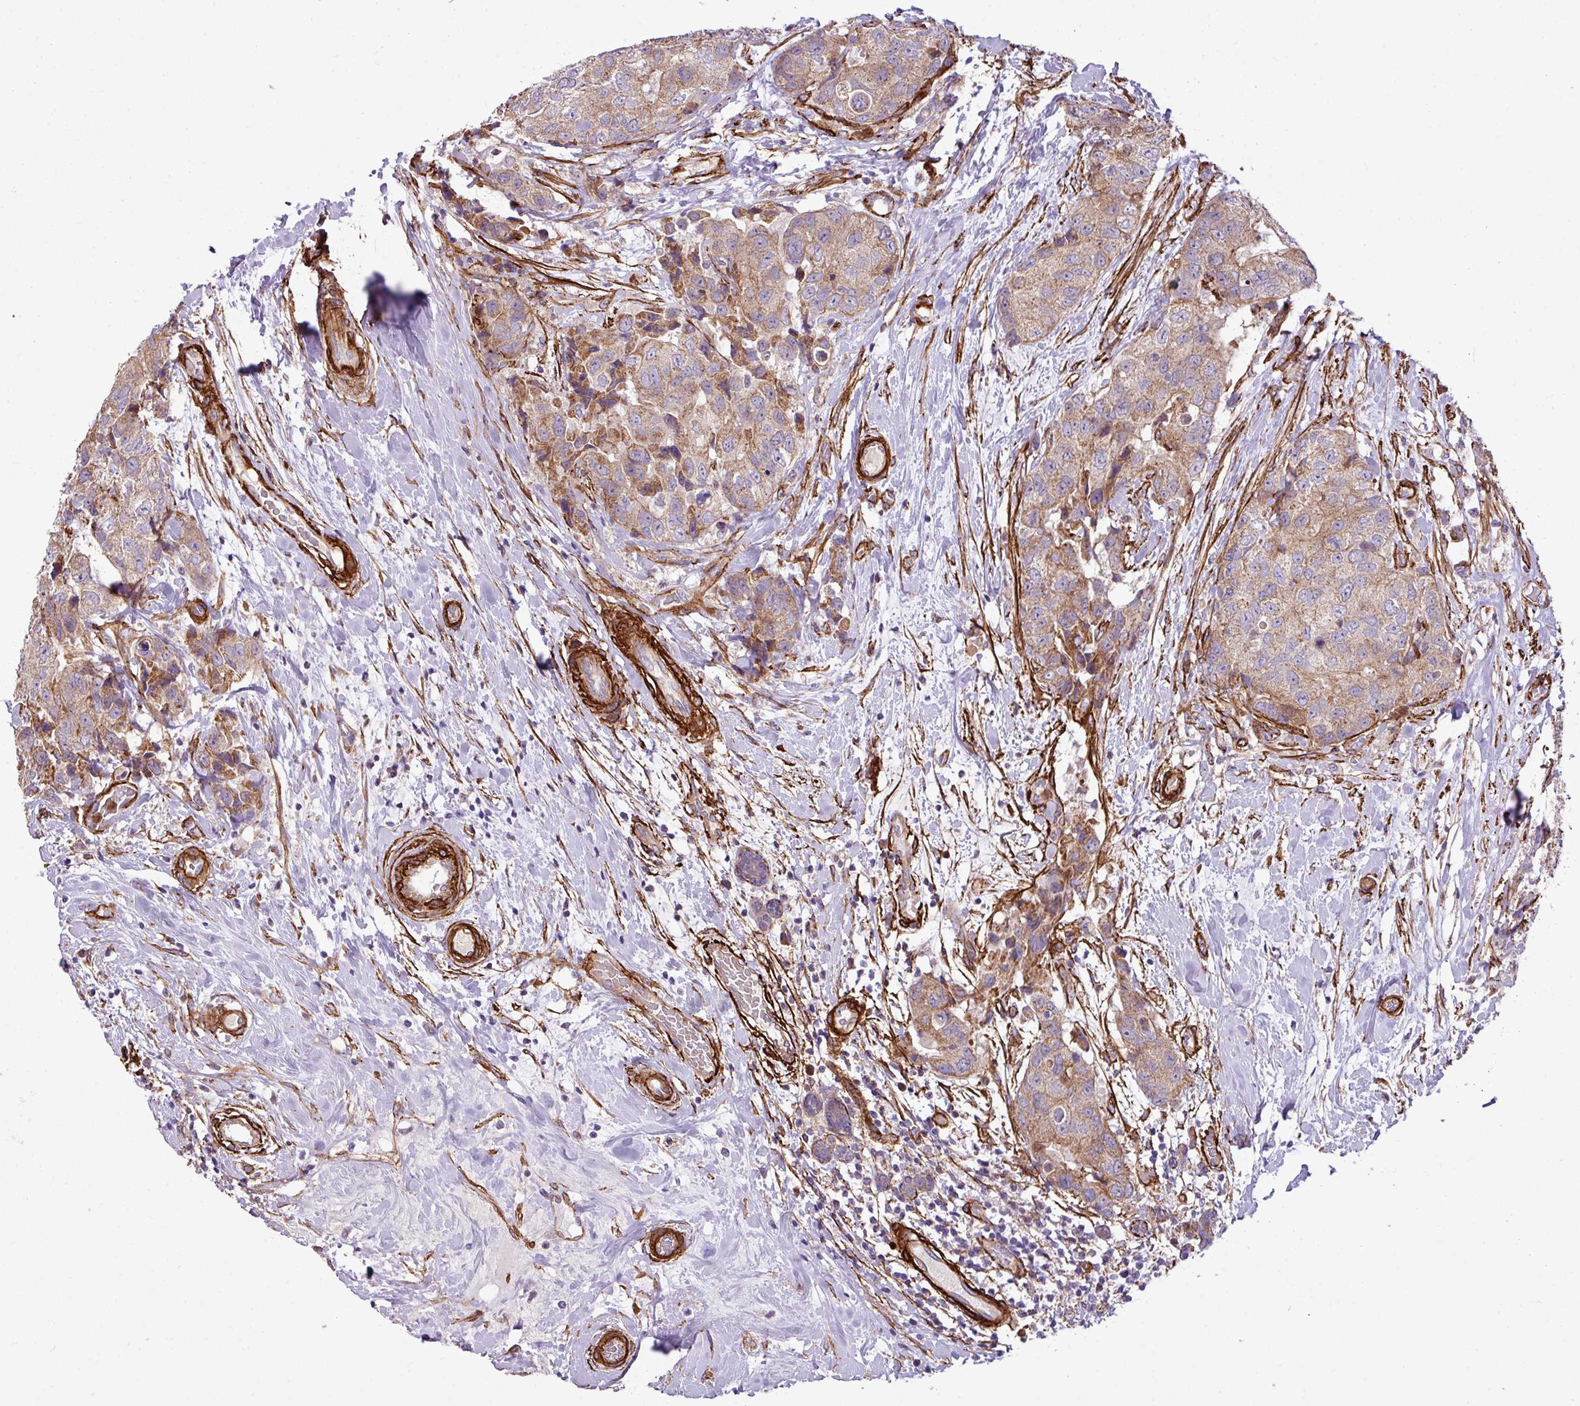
{"staining": {"intensity": "moderate", "quantity": ">75%", "location": "cytoplasmic/membranous"}, "tissue": "breast cancer", "cell_type": "Tumor cells", "image_type": "cancer", "snomed": [{"axis": "morphology", "description": "Duct carcinoma"}, {"axis": "topography", "description": "Breast"}], "caption": "Human invasive ductal carcinoma (breast) stained with a protein marker displays moderate staining in tumor cells.", "gene": "FAM47E", "patient": {"sex": "female", "age": 62}}